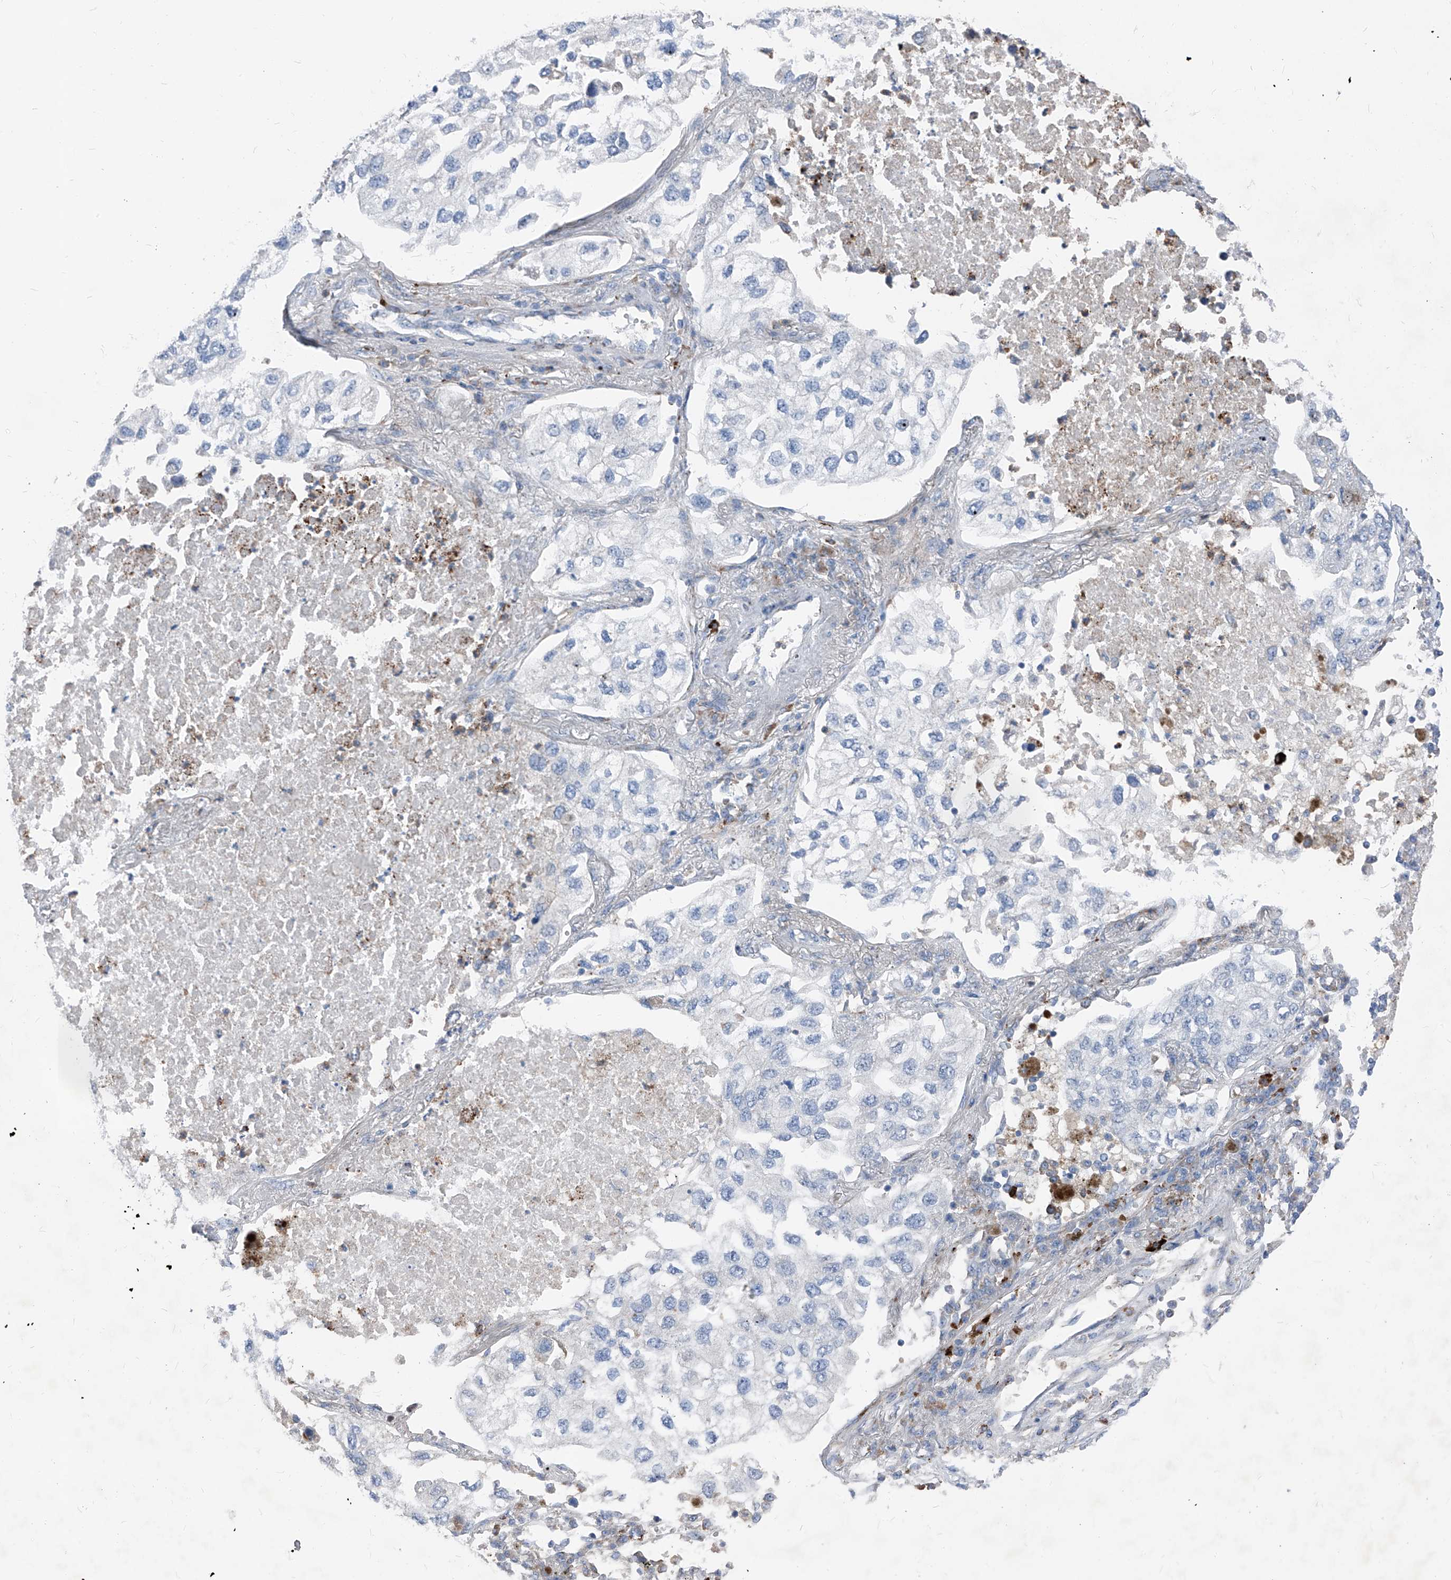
{"staining": {"intensity": "negative", "quantity": "none", "location": "none"}, "tissue": "lung cancer", "cell_type": "Tumor cells", "image_type": "cancer", "snomed": [{"axis": "morphology", "description": "Adenocarcinoma, NOS"}, {"axis": "topography", "description": "Lung"}], "caption": "This is an IHC micrograph of adenocarcinoma (lung). There is no expression in tumor cells.", "gene": "IFI27", "patient": {"sex": "male", "age": 63}}